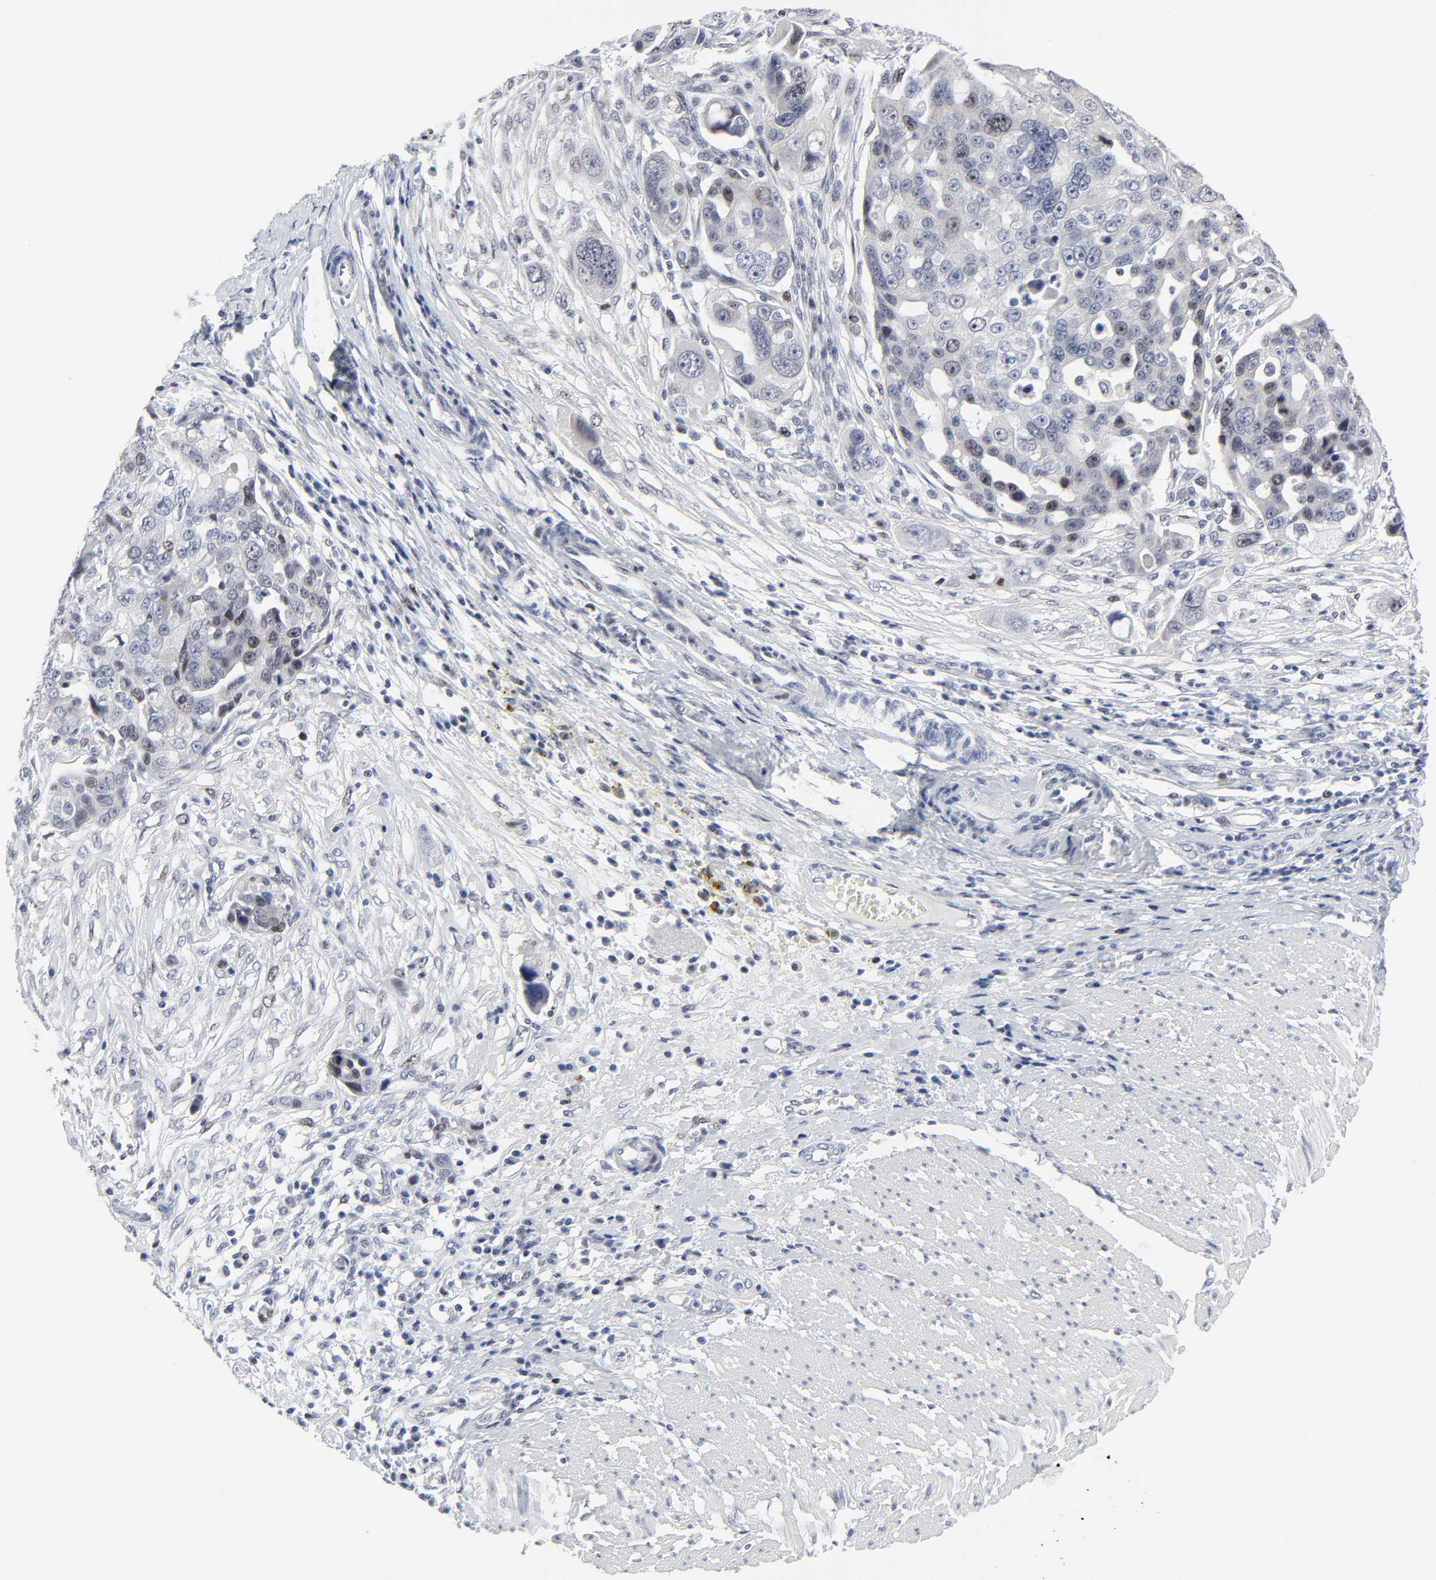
{"staining": {"intensity": "weak", "quantity": "<25%", "location": "nuclear"}, "tissue": "ovarian cancer", "cell_type": "Tumor cells", "image_type": "cancer", "snomed": [{"axis": "morphology", "description": "Carcinoma, endometroid"}, {"axis": "topography", "description": "Ovary"}], "caption": "The photomicrograph demonstrates no staining of tumor cells in ovarian endometroid carcinoma. The staining was performed using DAB (3,3'-diaminobenzidine) to visualize the protein expression in brown, while the nuclei were stained in blue with hematoxylin (Magnification: 20x).", "gene": "ZNF589", "patient": {"sex": "female", "age": 75}}